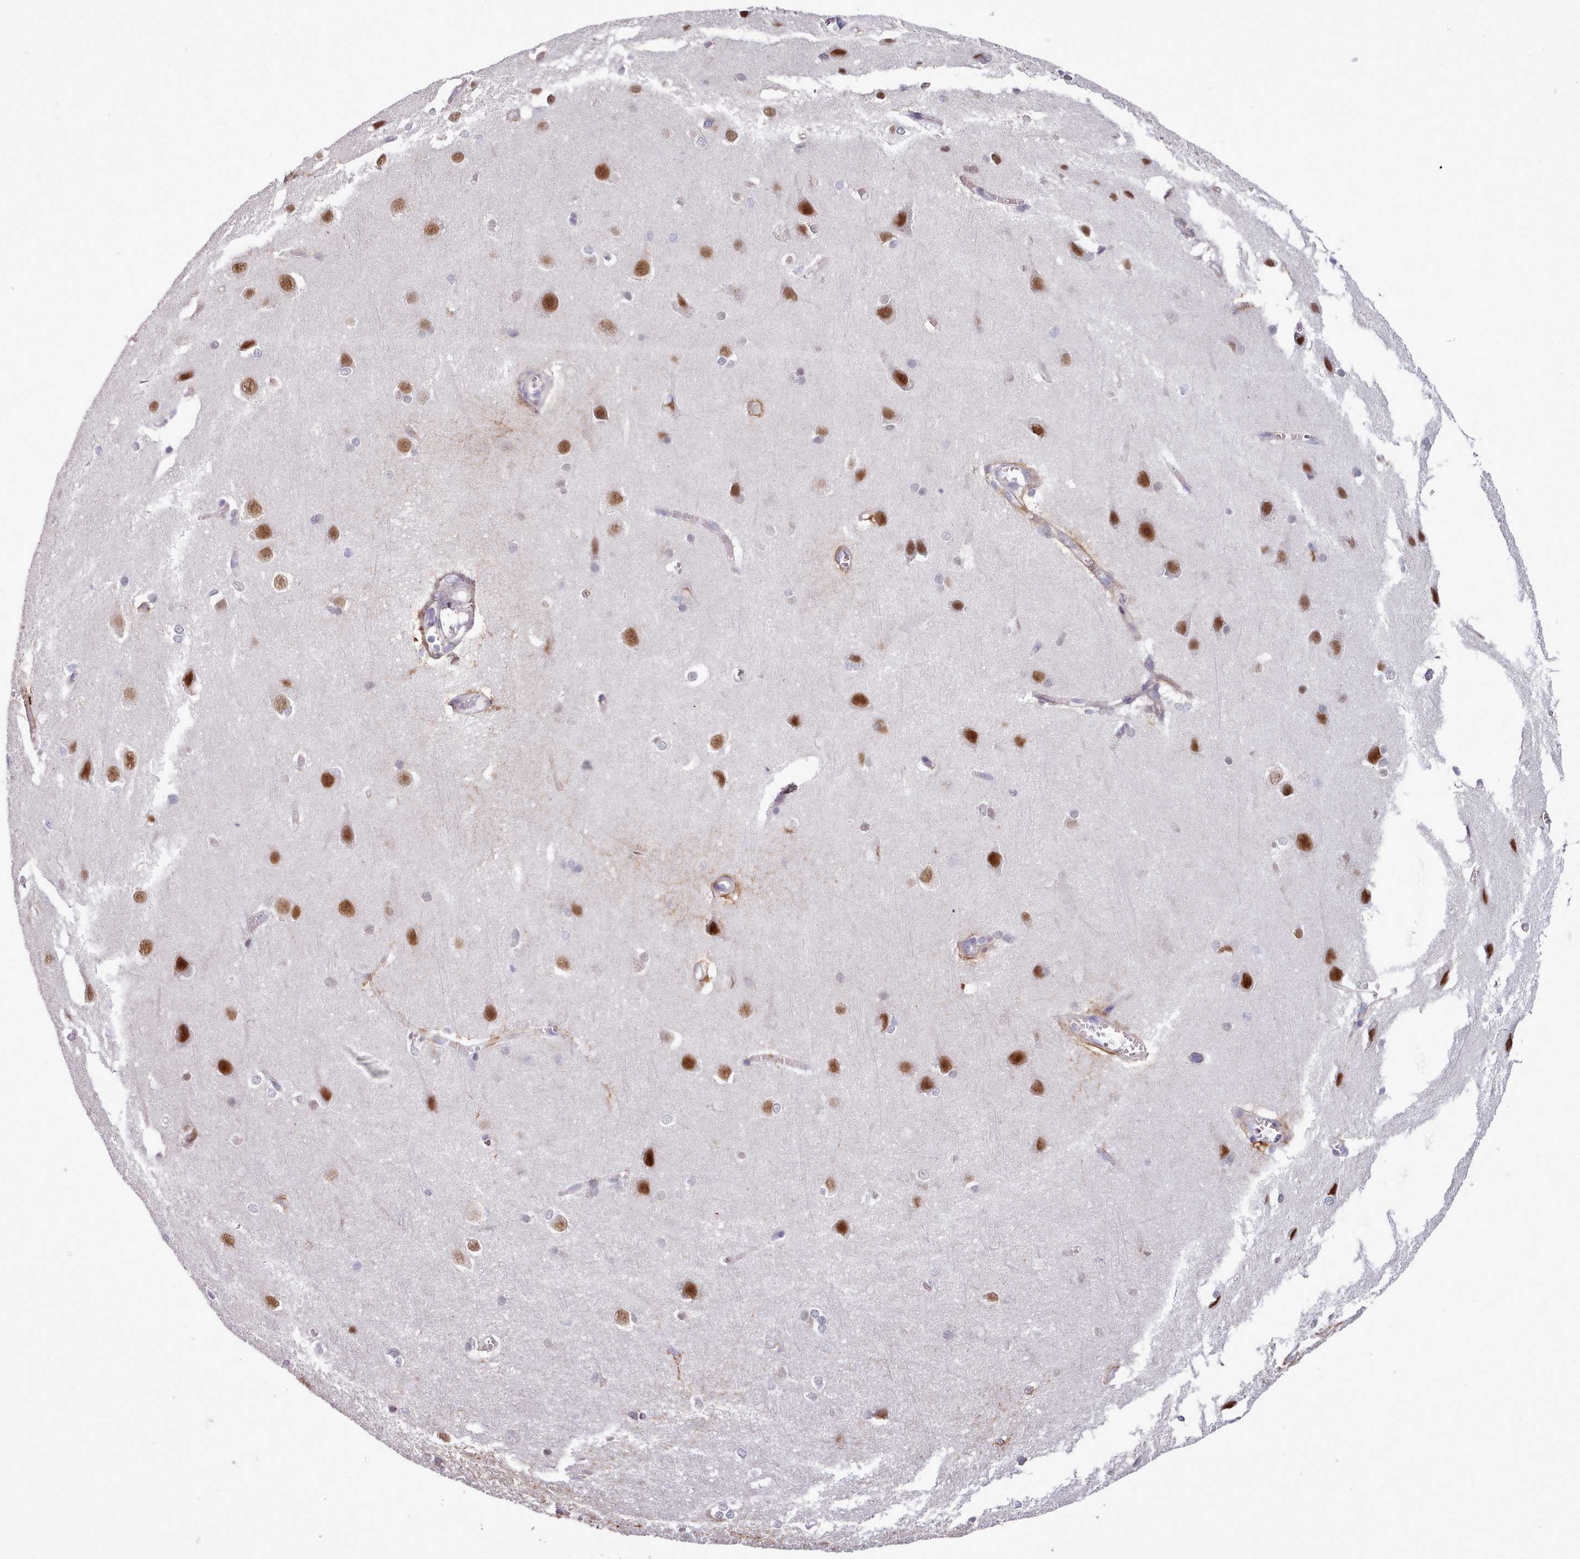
{"staining": {"intensity": "moderate", "quantity": "<25%", "location": "cytoplasmic/membranous"}, "tissue": "cerebral cortex", "cell_type": "Endothelial cells", "image_type": "normal", "snomed": [{"axis": "morphology", "description": "Normal tissue, NOS"}, {"axis": "topography", "description": "Cerebral cortex"}], "caption": "Protein analysis of benign cerebral cortex displays moderate cytoplasmic/membranous expression in approximately <25% of endothelial cells. Immunohistochemistry stains the protein of interest in brown and the nuclei are stained blue.", "gene": "DPF1", "patient": {"sex": "male", "age": 37}}